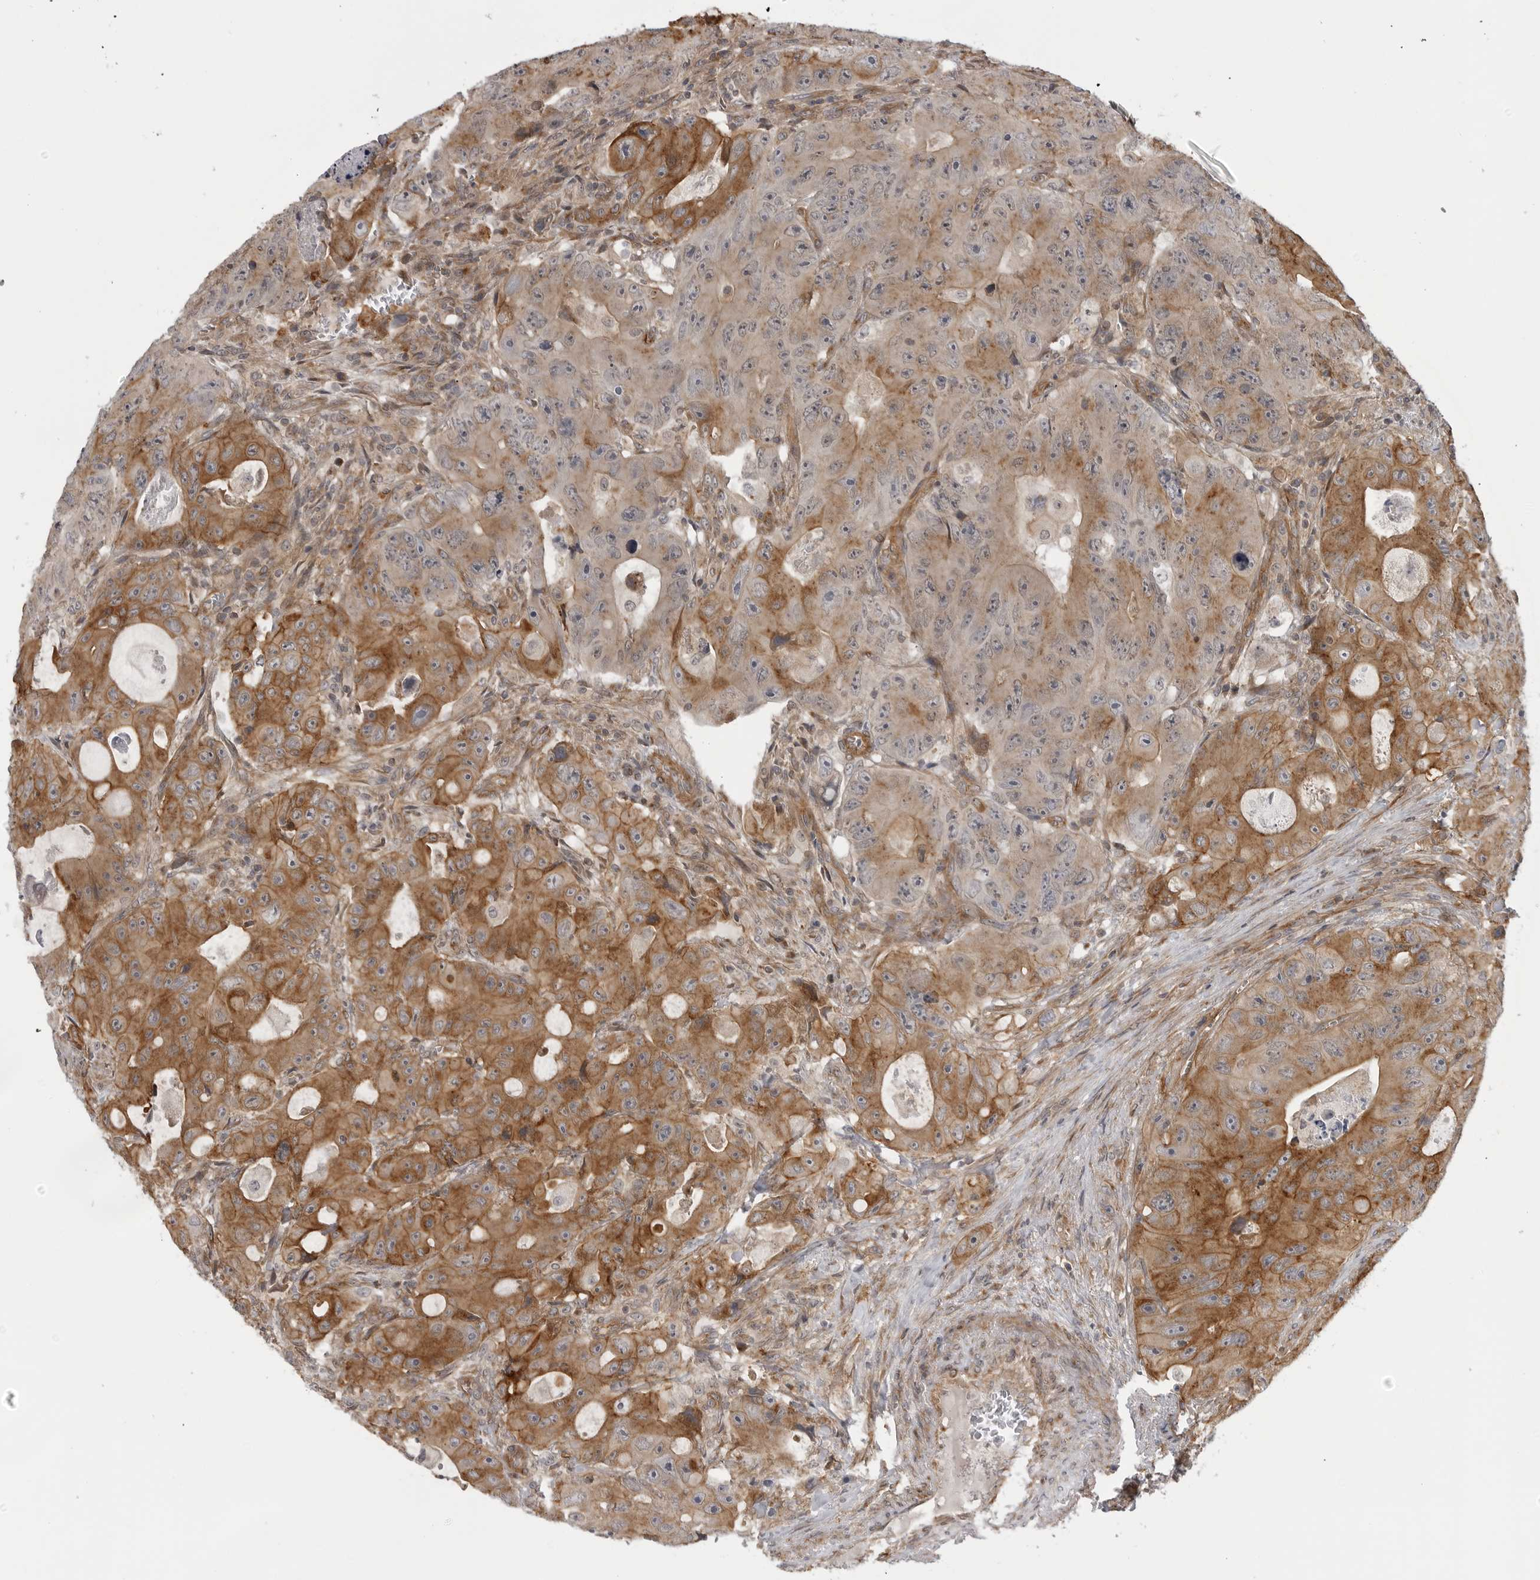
{"staining": {"intensity": "moderate", "quantity": ">75%", "location": "cytoplasmic/membranous"}, "tissue": "colorectal cancer", "cell_type": "Tumor cells", "image_type": "cancer", "snomed": [{"axis": "morphology", "description": "Adenocarcinoma, NOS"}, {"axis": "topography", "description": "Colon"}], "caption": "A photomicrograph of colorectal cancer (adenocarcinoma) stained for a protein shows moderate cytoplasmic/membranous brown staining in tumor cells. (brown staining indicates protein expression, while blue staining denotes nuclei).", "gene": "LRRC45", "patient": {"sex": "female", "age": 46}}